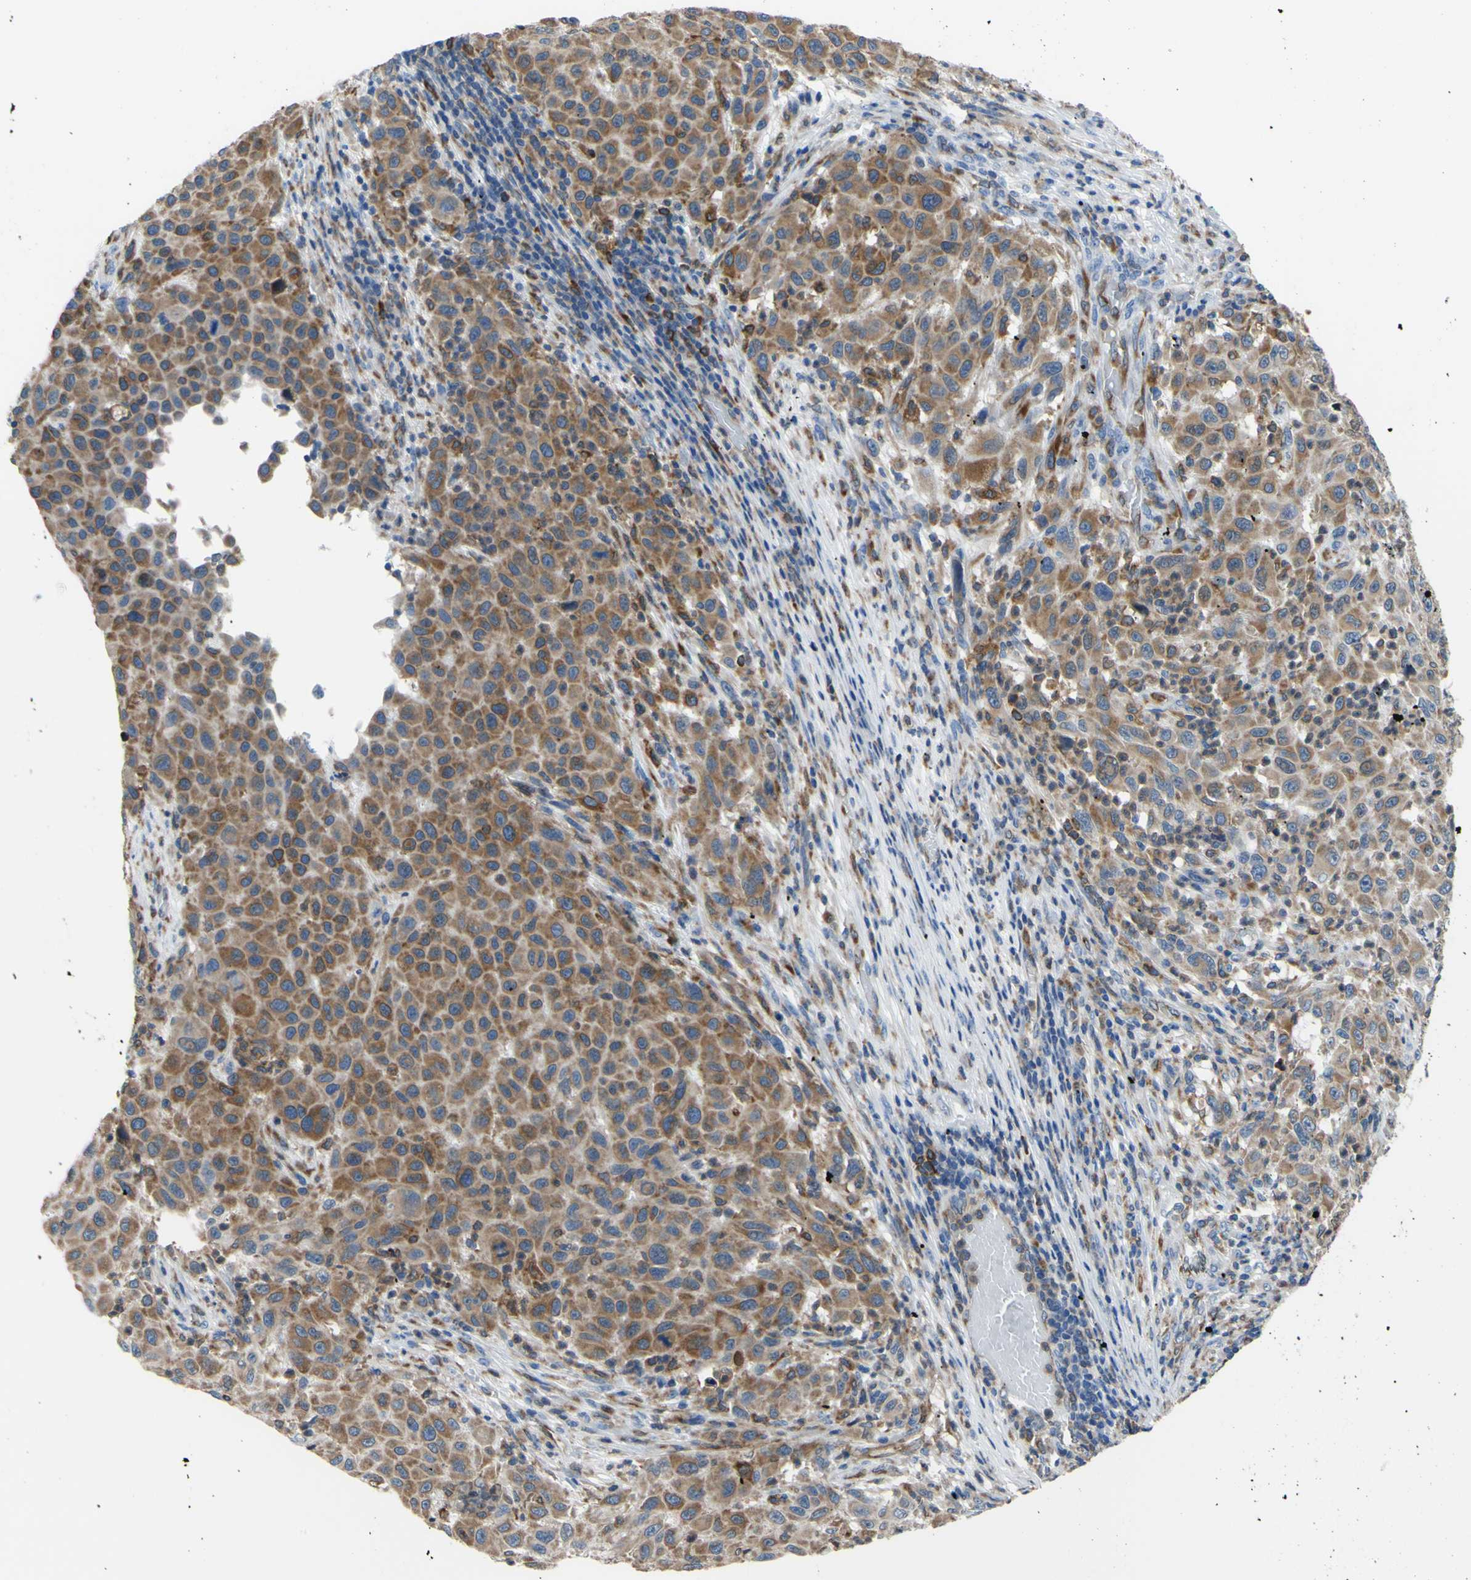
{"staining": {"intensity": "moderate", "quantity": ">75%", "location": "cytoplasmic/membranous"}, "tissue": "melanoma", "cell_type": "Tumor cells", "image_type": "cancer", "snomed": [{"axis": "morphology", "description": "Malignant melanoma, Metastatic site"}, {"axis": "topography", "description": "Lymph node"}], "caption": "An image showing moderate cytoplasmic/membranous positivity in about >75% of tumor cells in melanoma, as visualized by brown immunohistochemical staining.", "gene": "MGST2", "patient": {"sex": "male", "age": 61}}